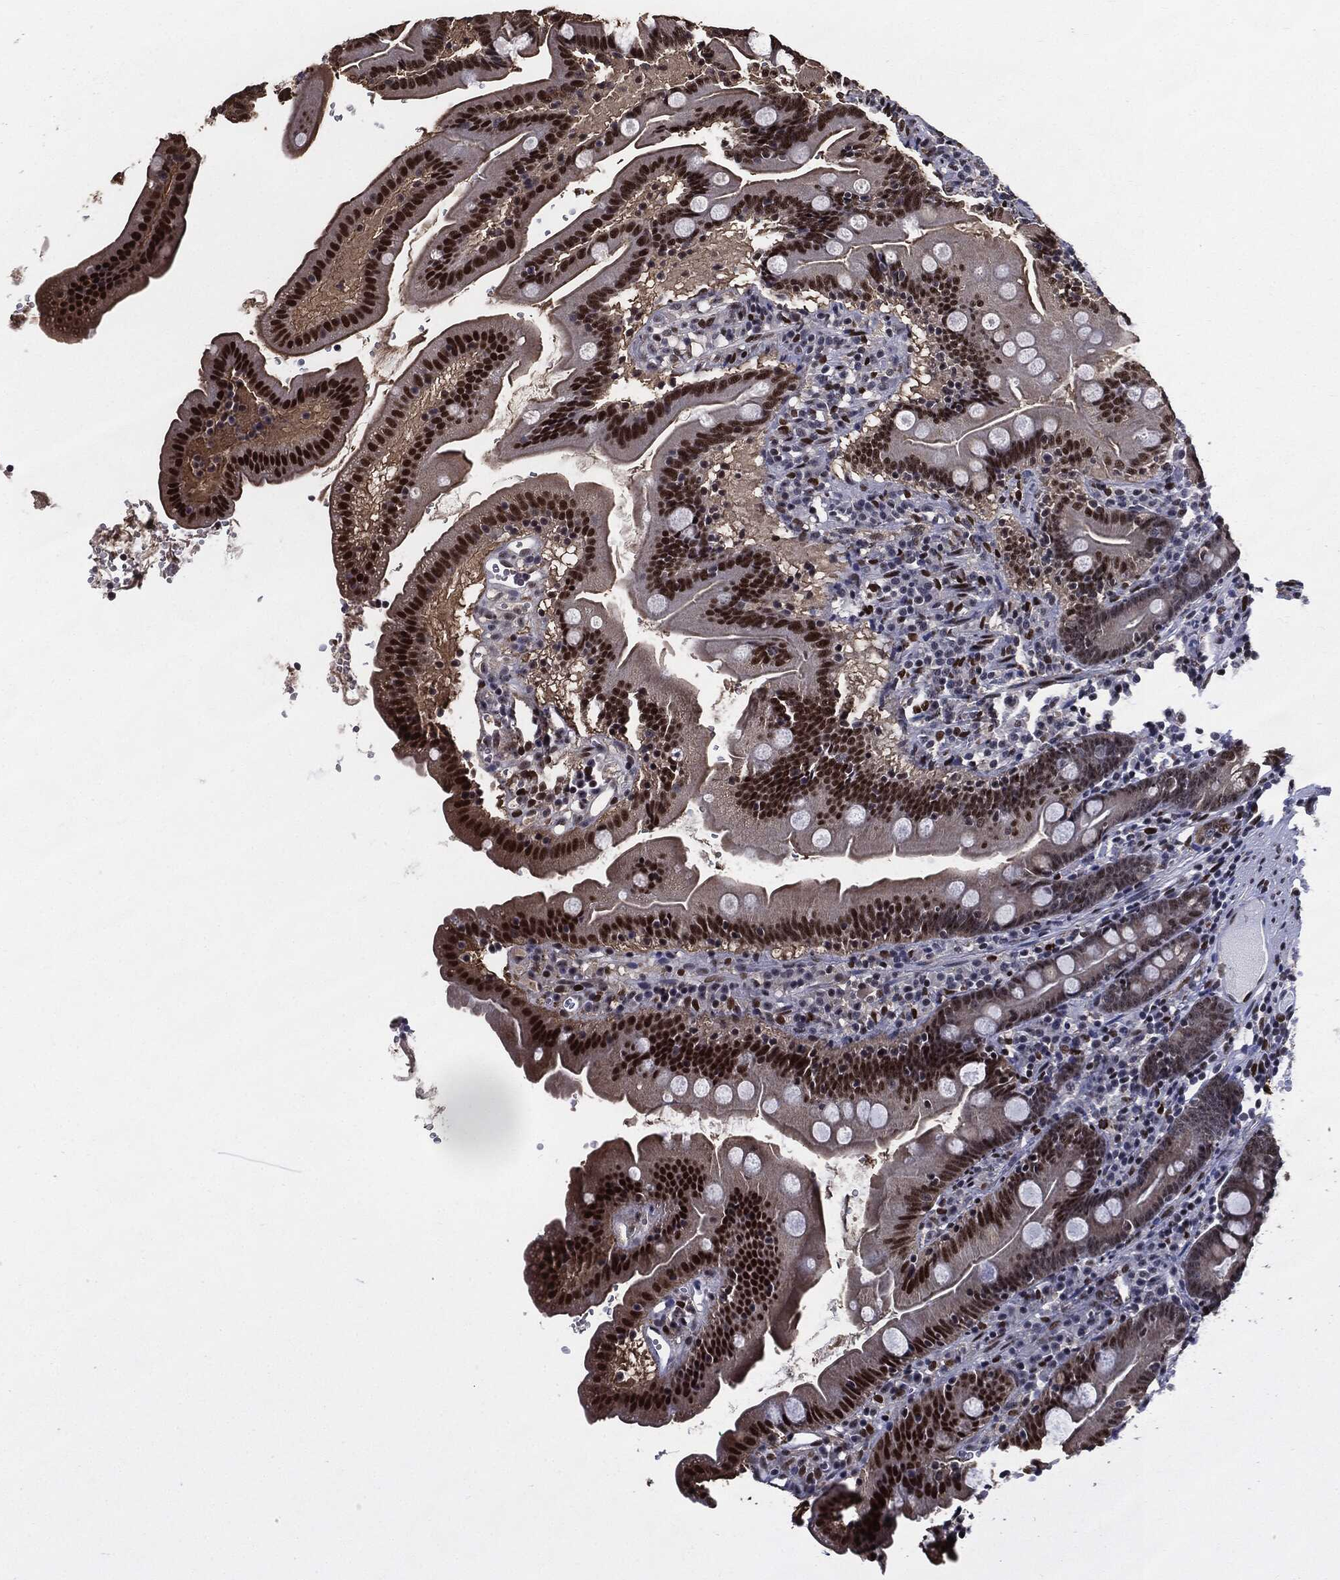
{"staining": {"intensity": "strong", "quantity": ">75%", "location": "nuclear"}, "tissue": "duodenum", "cell_type": "Glandular cells", "image_type": "normal", "snomed": [{"axis": "morphology", "description": "Normal tissue, NOS"}, {"axis": "topography", "description": "Duodenum"}], "caption": "A histopathology image of duodenum stained for a protein demonstrates strong nuclear brown staining in glandular cells. Using DAB (brown) and hematoxylin (blue) stains, captured at high magnification using brightfield microscopy.", "gene": "JUN", "patient": {"sex": "female", "age": 67}}